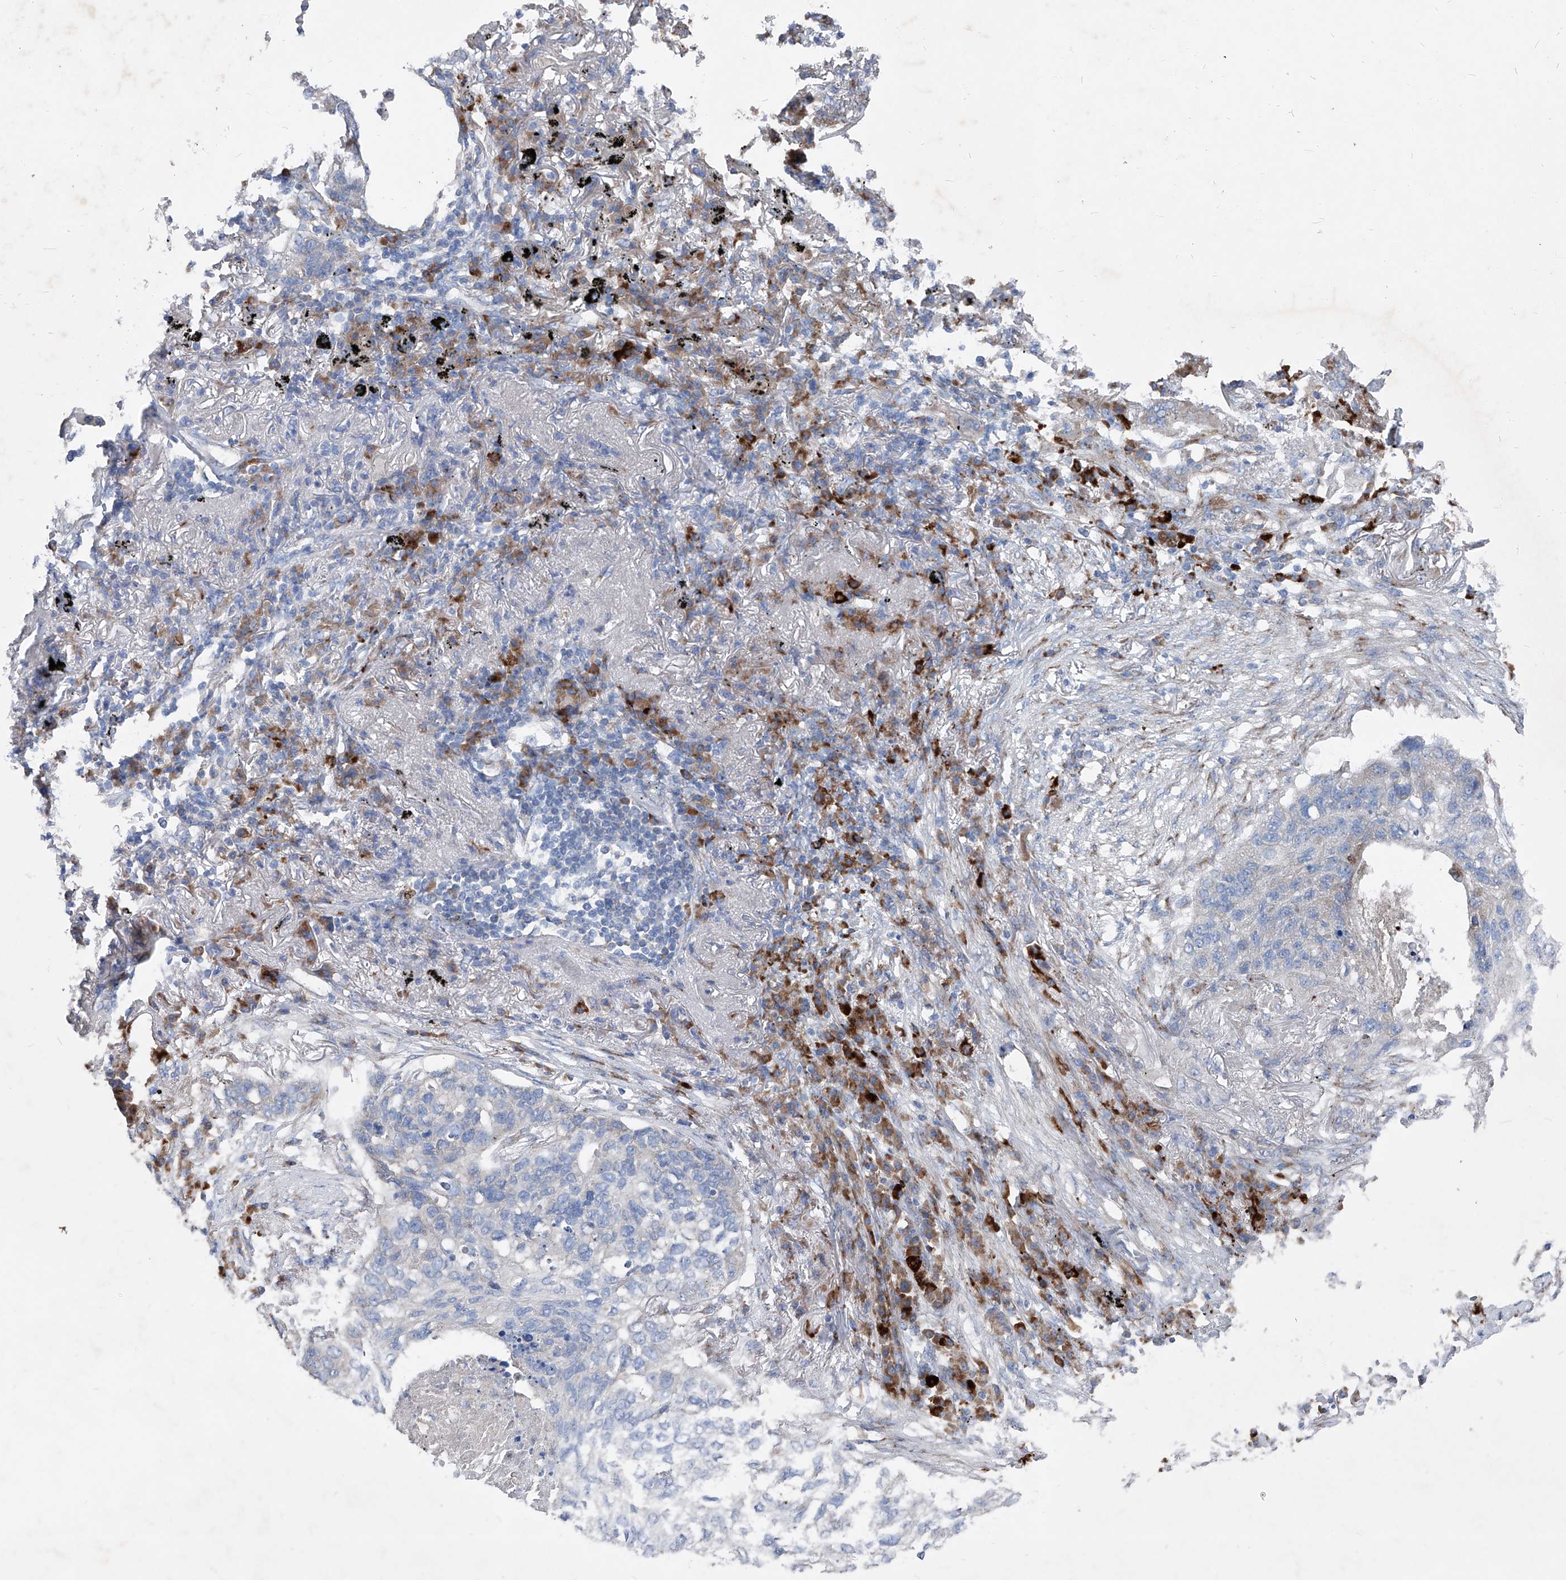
{"staining": {"intensity": "negative", "quantity": "none", "location": "none"}, "tissue": "lung cancer", "cell_type": "Tumor cells", "image_type": "cancer", "snomed": [{"axis": "morphology", "description": "Squamous cell carcinoma, NOS"}, {"axis": "topography", "description": "Lung"}], "caption": "Tumor cells are negative for protein expression in human lung cancer (squamous cell carcinoma).", "gene": "IFI27", "patient": {"sex": "female", "age": 63}}